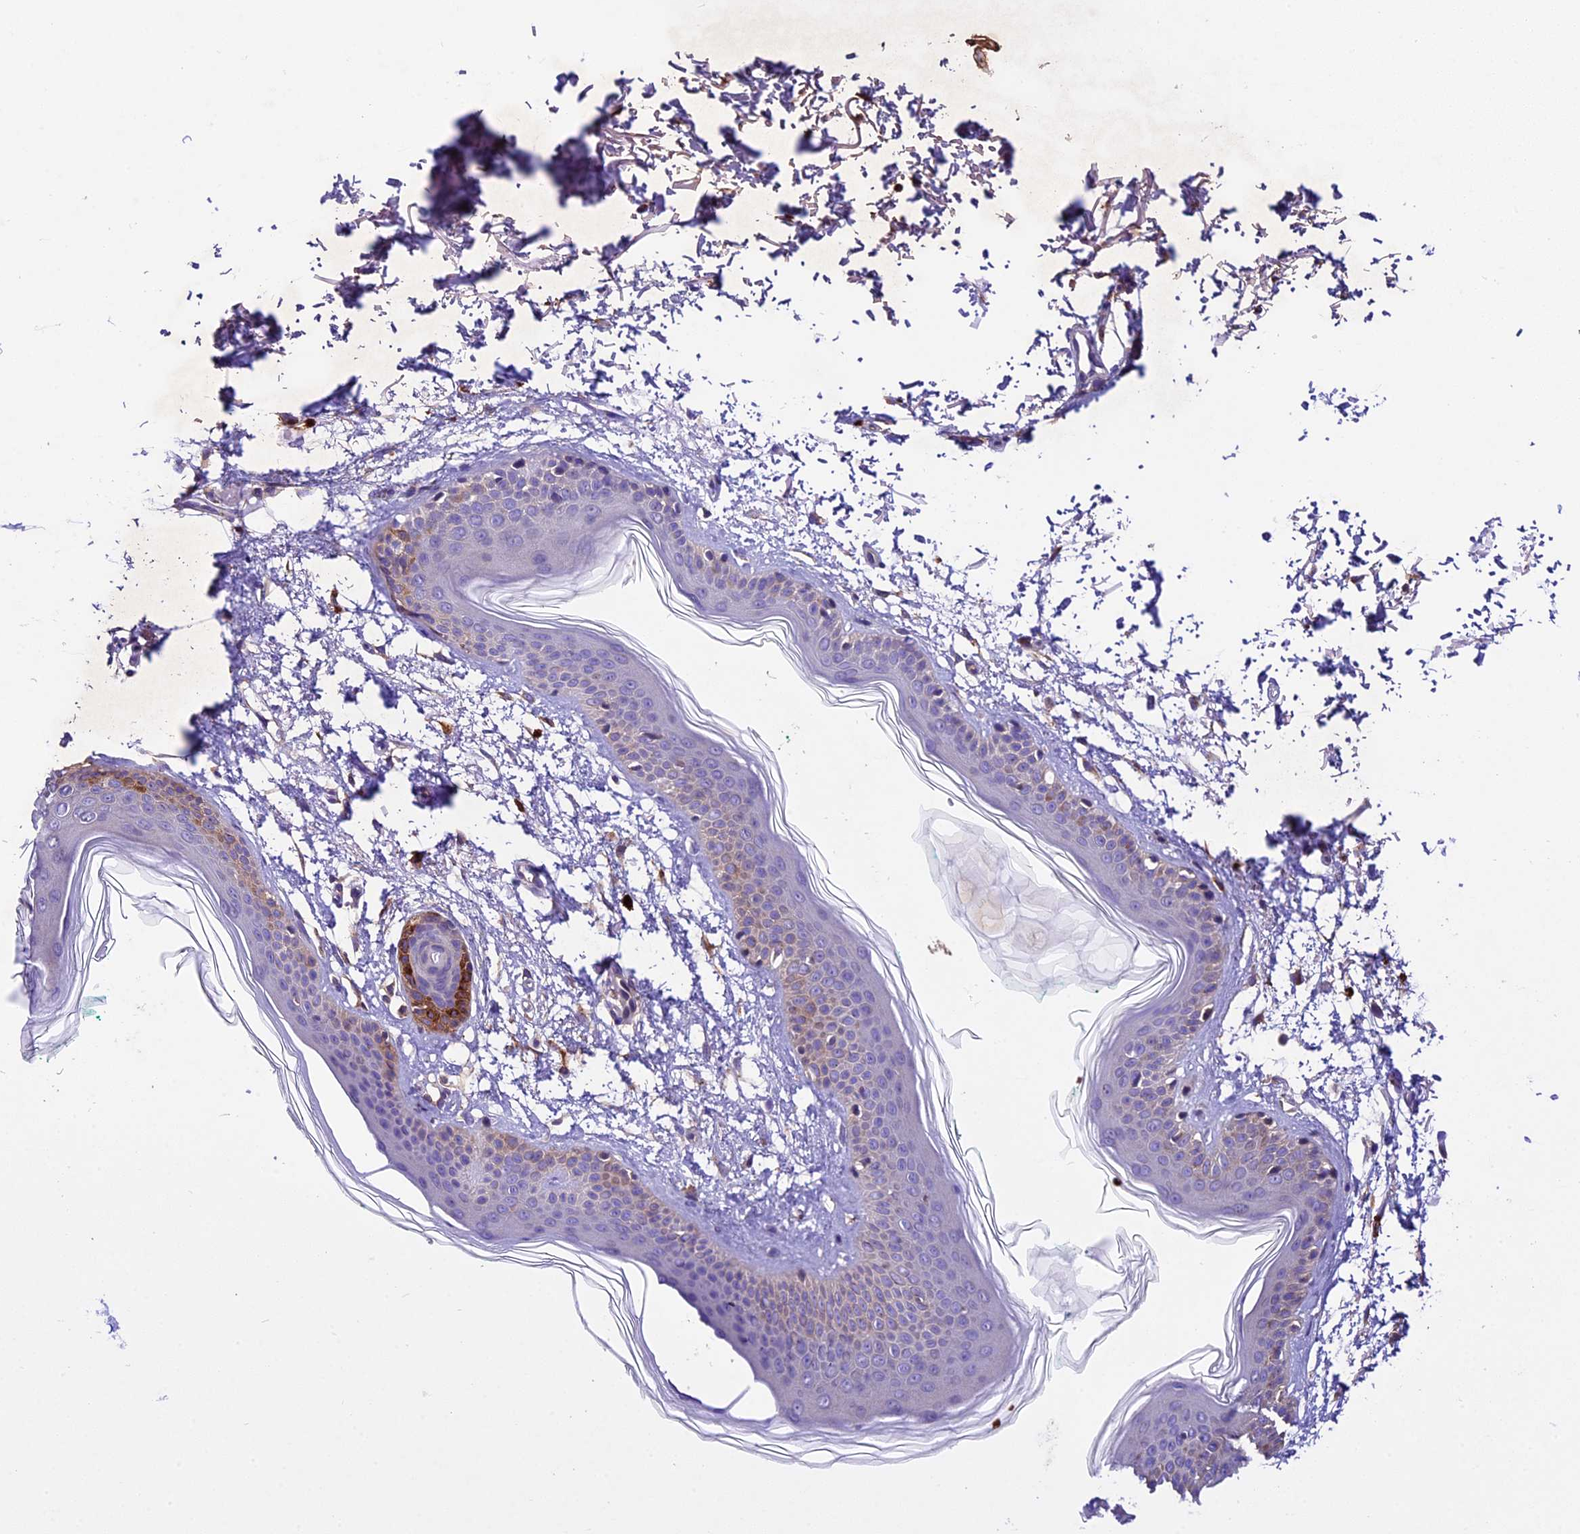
{"staining": {"intensity": "negative", "quantity": "none", "location": "none"}, "tissue": "skin", "cell_type": "Fibroblasts", "image_type": "normal", "snomed": [{"axis": "morphology", "description": "Normal tissue, NOS"}, {"axis": "topography", "description": "Skin"}], "caption": "Human skin stained for a protein using IHC exhibits no staining in fibroblasts.", "gene": "CILP2", "patient": {"sex": "male", "age": 66}}